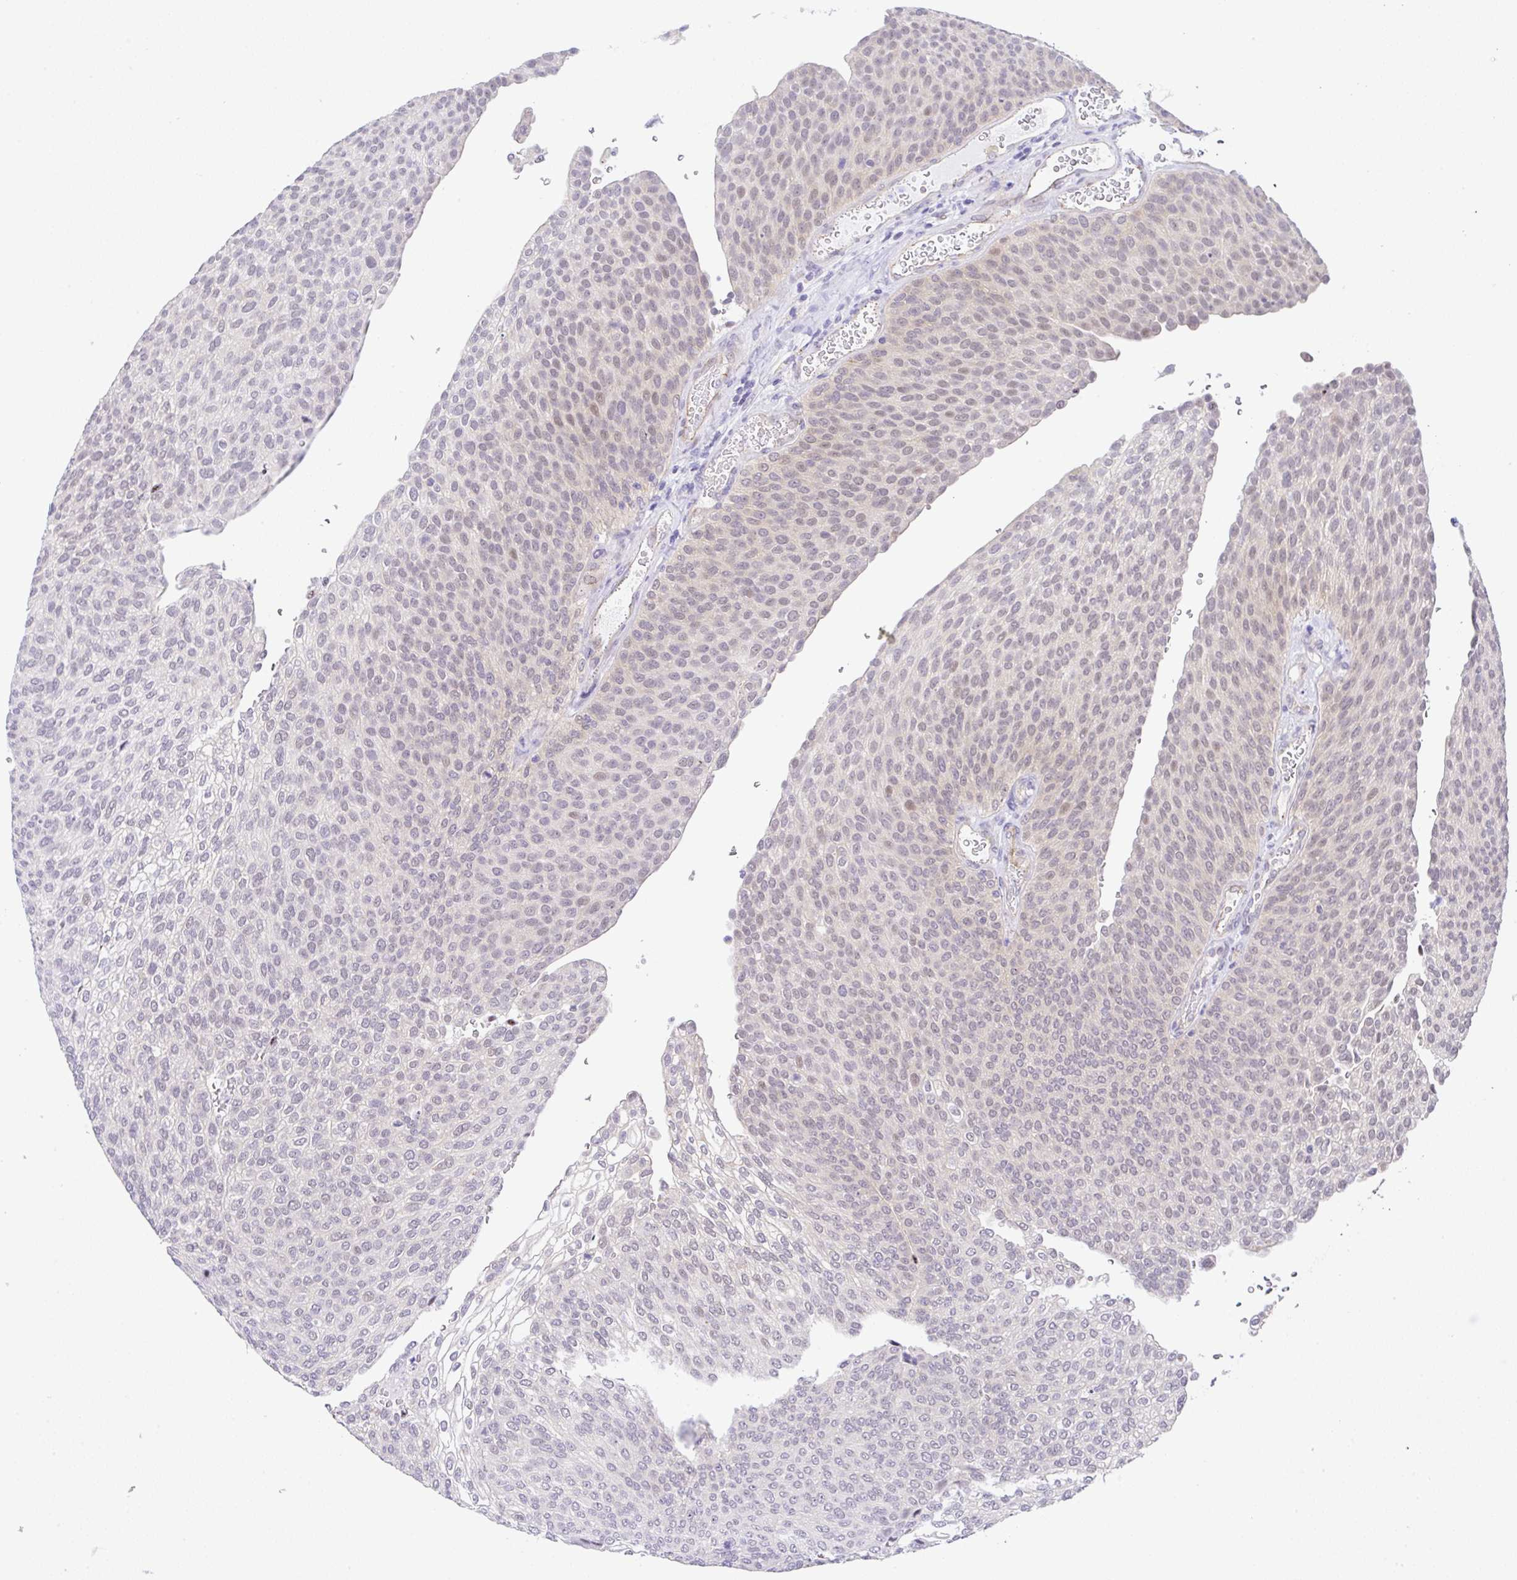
{"staining": {"intensity": "negative", "quantity": "none", "location": "none"}, "tissue": "urothelial cancer", "cell_type": "Tumor cells", "image_type": "cancer", "snomed": [{"axis": "morphology", "description": "Urothelial carcinoma, High grade"}, {"axis": "topography", "description": "Urinary bladder"}], "caption": "Micrograph shows no significant protein positivity in tumor cells of high-grade urothelial carcinoma.", "gene": "CGNL1", "patient": {"sex": "female", "age": 79}}